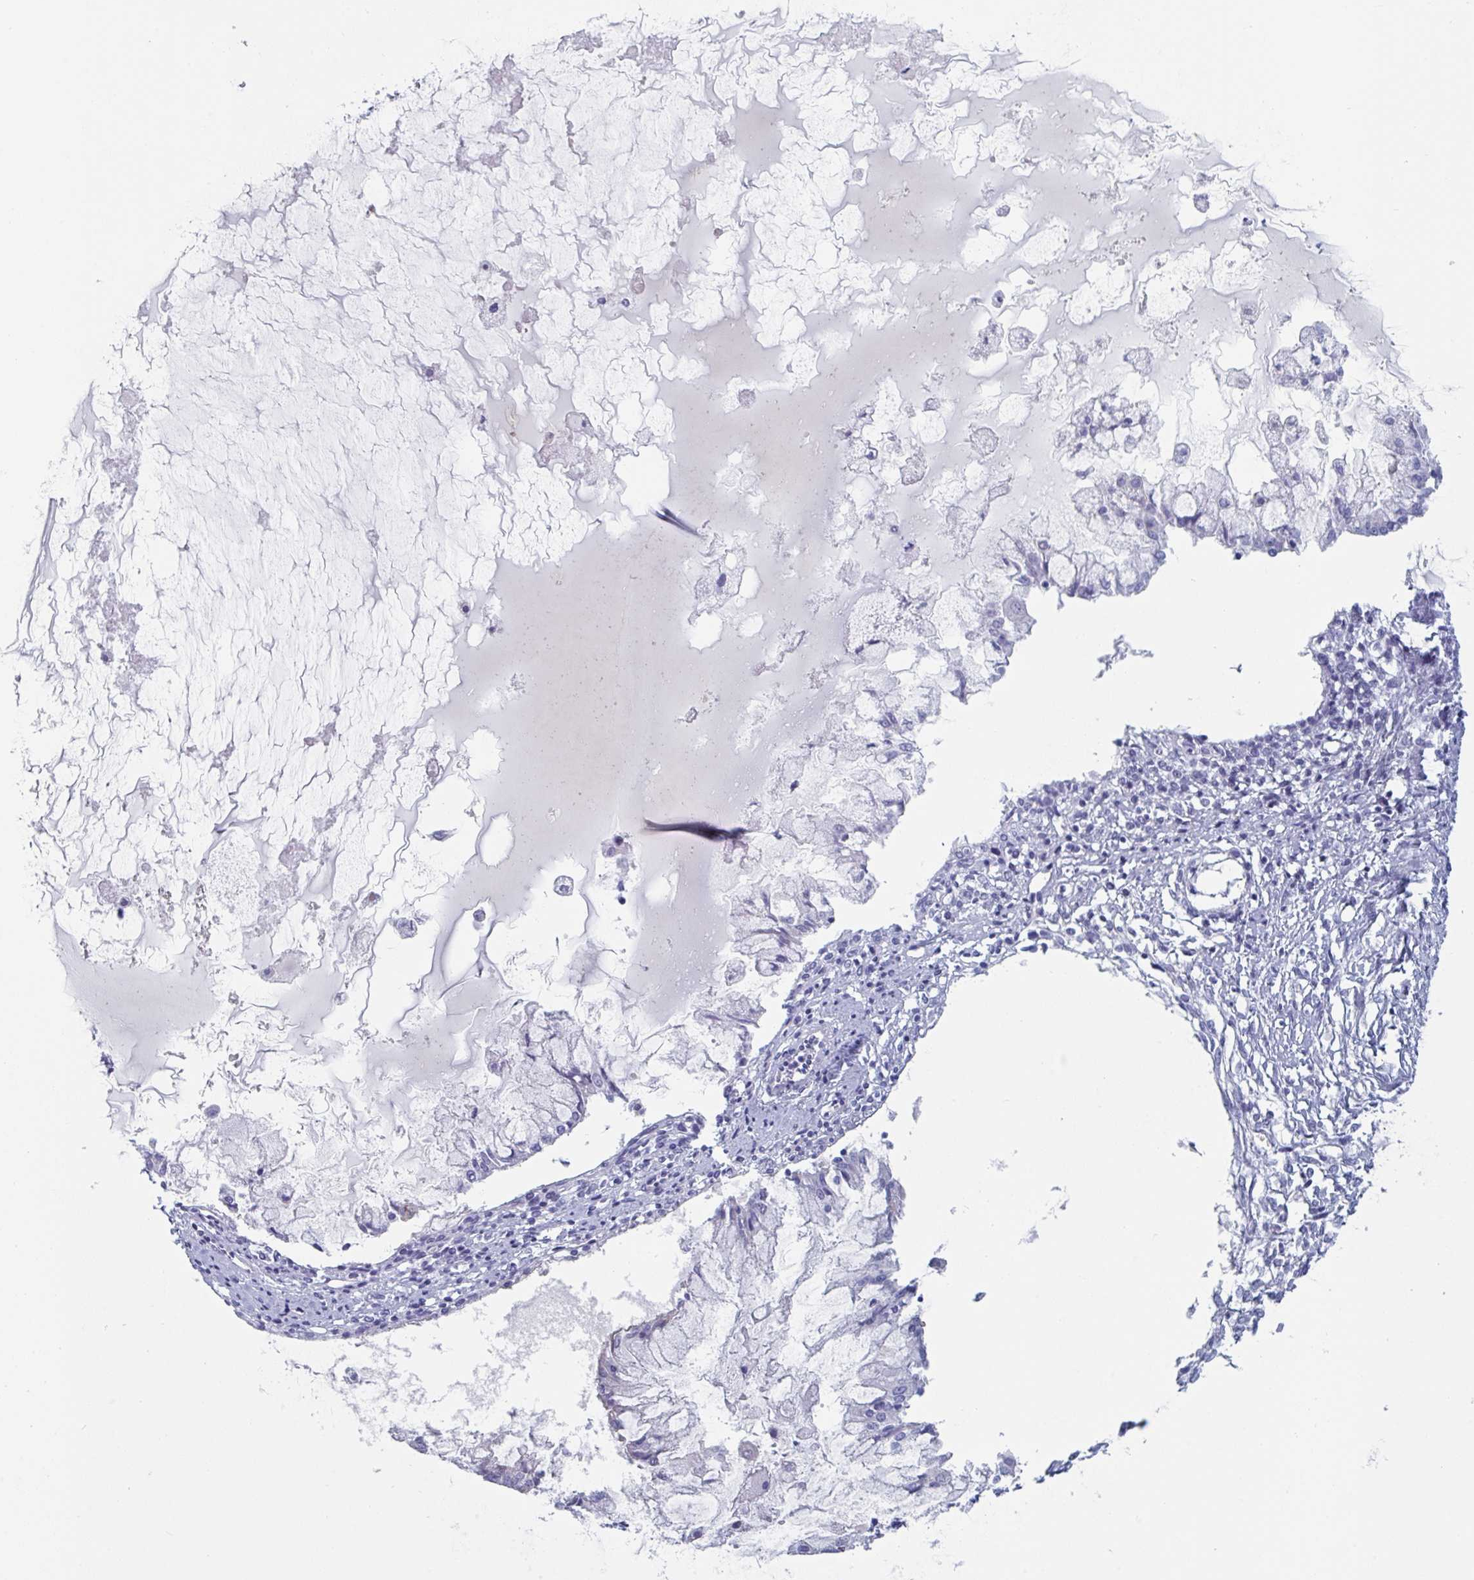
{"staining": {"intensity": "negative", "quantity": "none", "location": "none"}, "tissue": "ovarian cancer", "cell_type": "Tumor cells", "image_type": "cancer", "snomed": [{"axis": "morphology", "description": "Cystadenocarcinoma, mucinous, NOS"}, {"axis": "topography", "description": "Ovary"}], "caption": "This is a micrograph of immunohistochemistry (IHC) staining of ovarian cancer, which shows no staining in tumor cells. Brightfield microscopy of IHC stained with DAB (brown) and hematoxylin (blue), captured at high magnification.", "gene": "NT5C3B", "patient": {"sex": "female", "age": 34}}